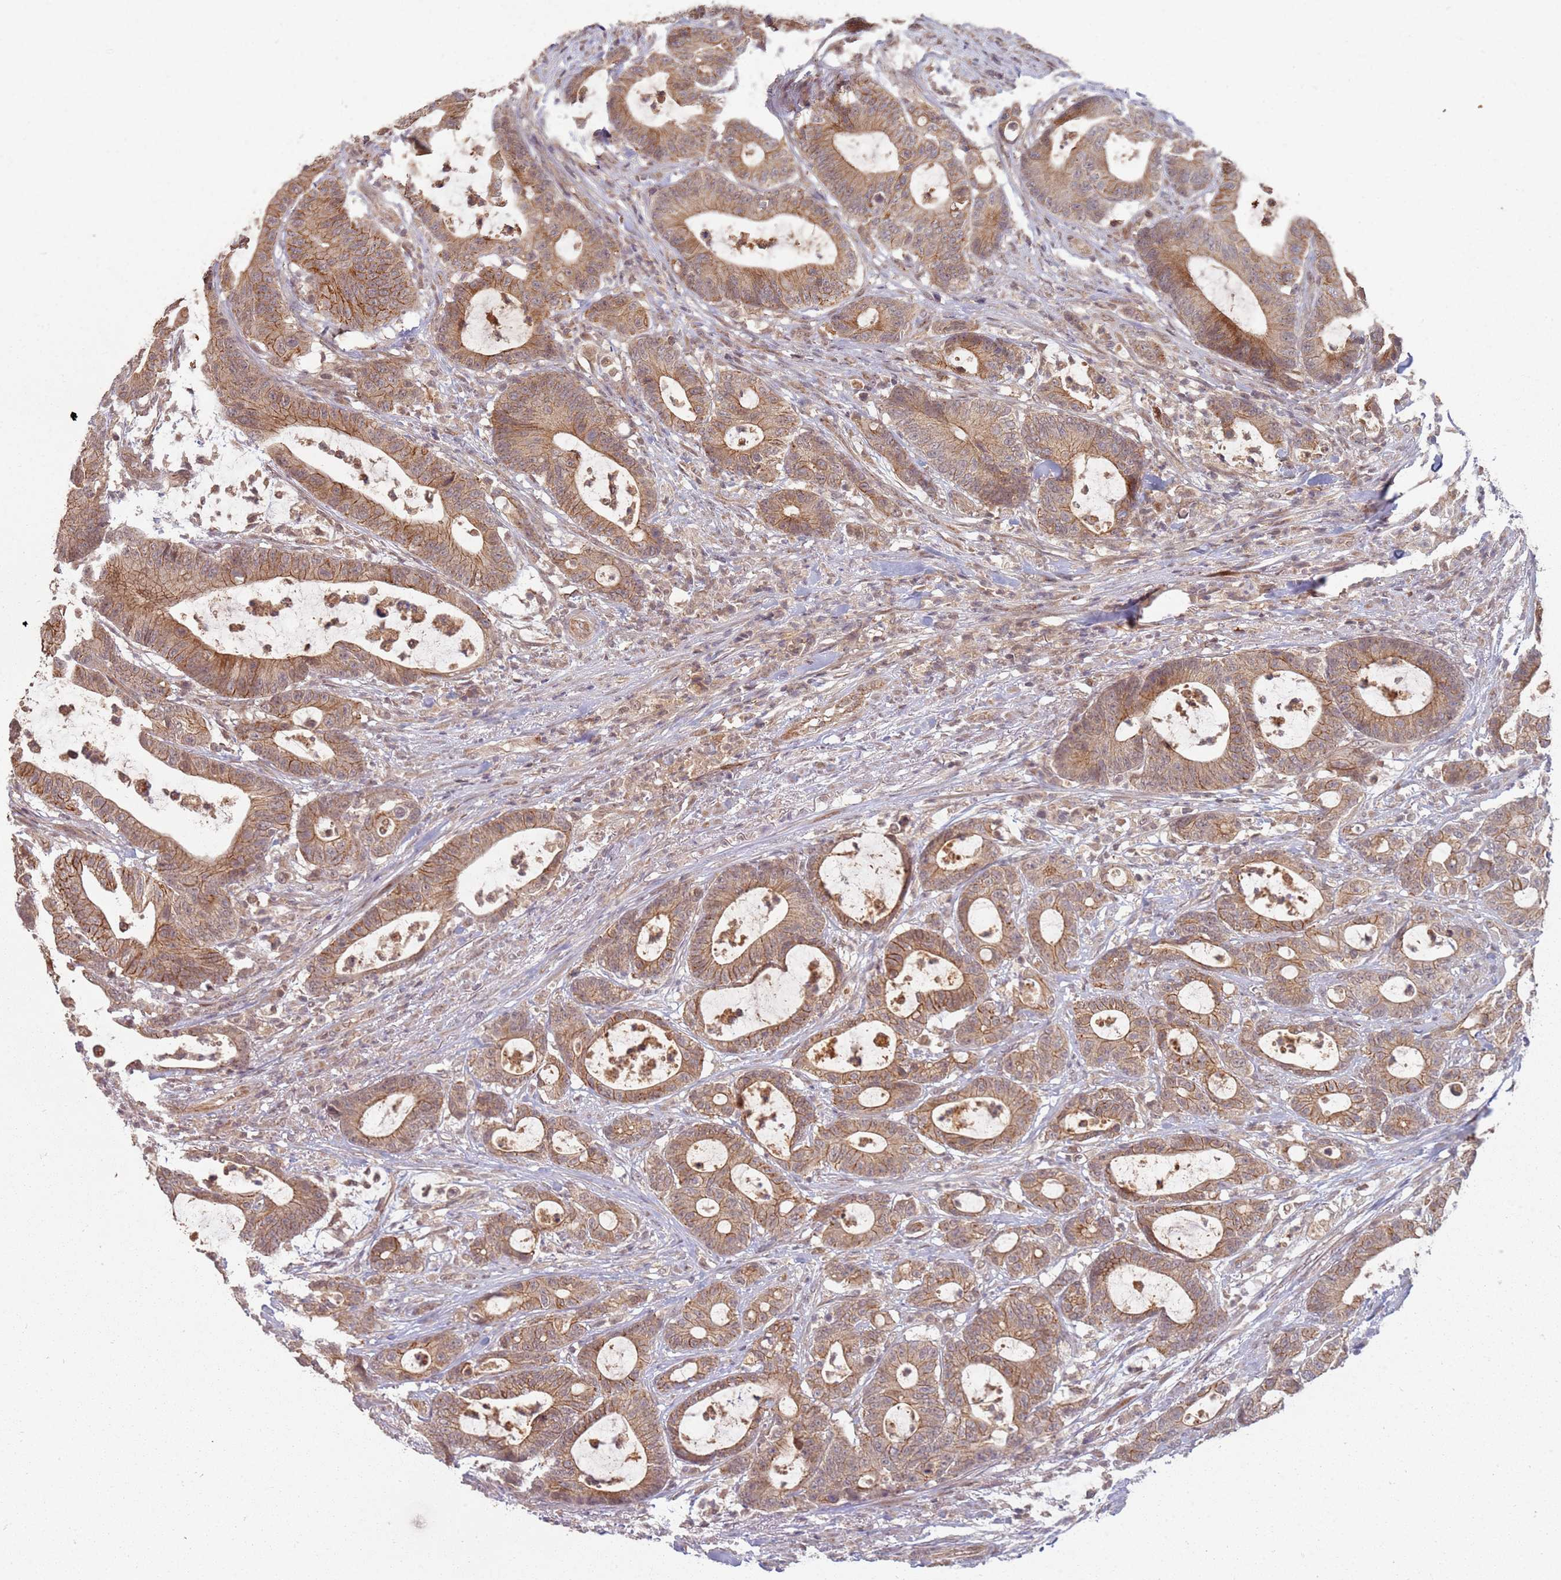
{"staining": {"intensity": "moderate", "quantity": ">75%", "location": "cytoplasmic/membranous"}, "tissue": "colorectal cancer", "cell_type": "Tumor cells", "image_type": "cancer", "snomed": [{"axis": "morphology", "description": "Adenocarcinoma, NOS"}, {"axis": "topography", "description": "Colon"}], "caption": "Immunohistochemical staining of colorectal adenocarcinoma exhibits moderate cytoplasmic/membranous protein staining in approximately >75% of tumor cells. The protein of interest is shown in brown color, while the nuclei are stained blue.", "gene": "MPEG1", "patient": {"sex": "female", "age": 84}}